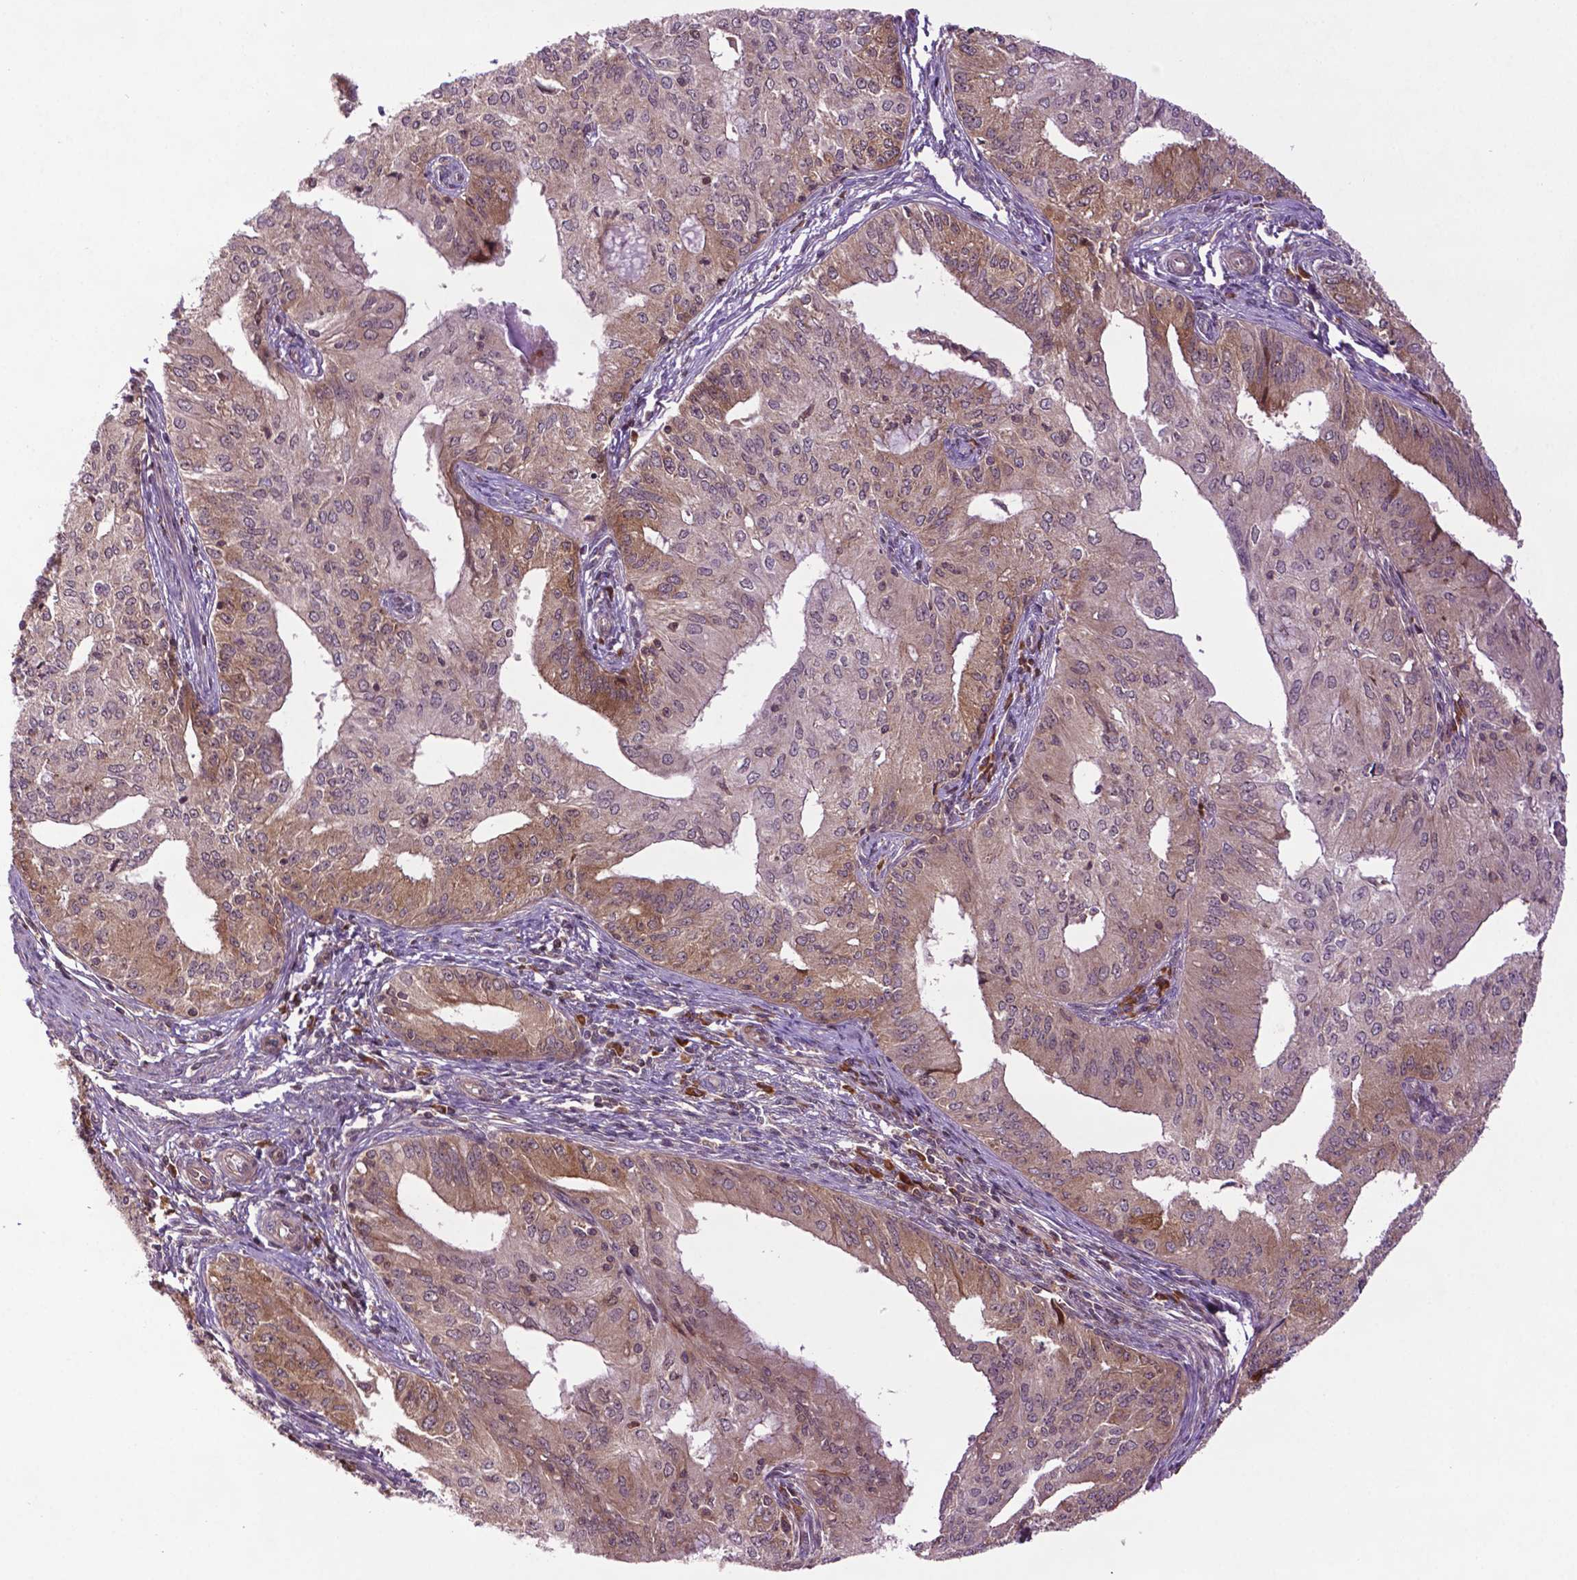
{"staining": {"intensity": "moderate", "quantity": "25%-75%", "location": "cytoplasmic/membranous"}, "tissue": "endometrial cancer", "cell_type": "Tumor cells", "image_type": "cancer", "snomed": [{"axis": "morphology", "description": "Adenocarcinoma, NOS"}, {"axis": "topography", "description": "Endometrium"}], "caption": "Protein expression analysis of human endometrial adenocarcinoma reveals moderate cytoplasmic/membranous staining in approximately 25%-75% of tumor cells.", "gene": "TMX2", "patient": {"sex": "female", "age": 50}}